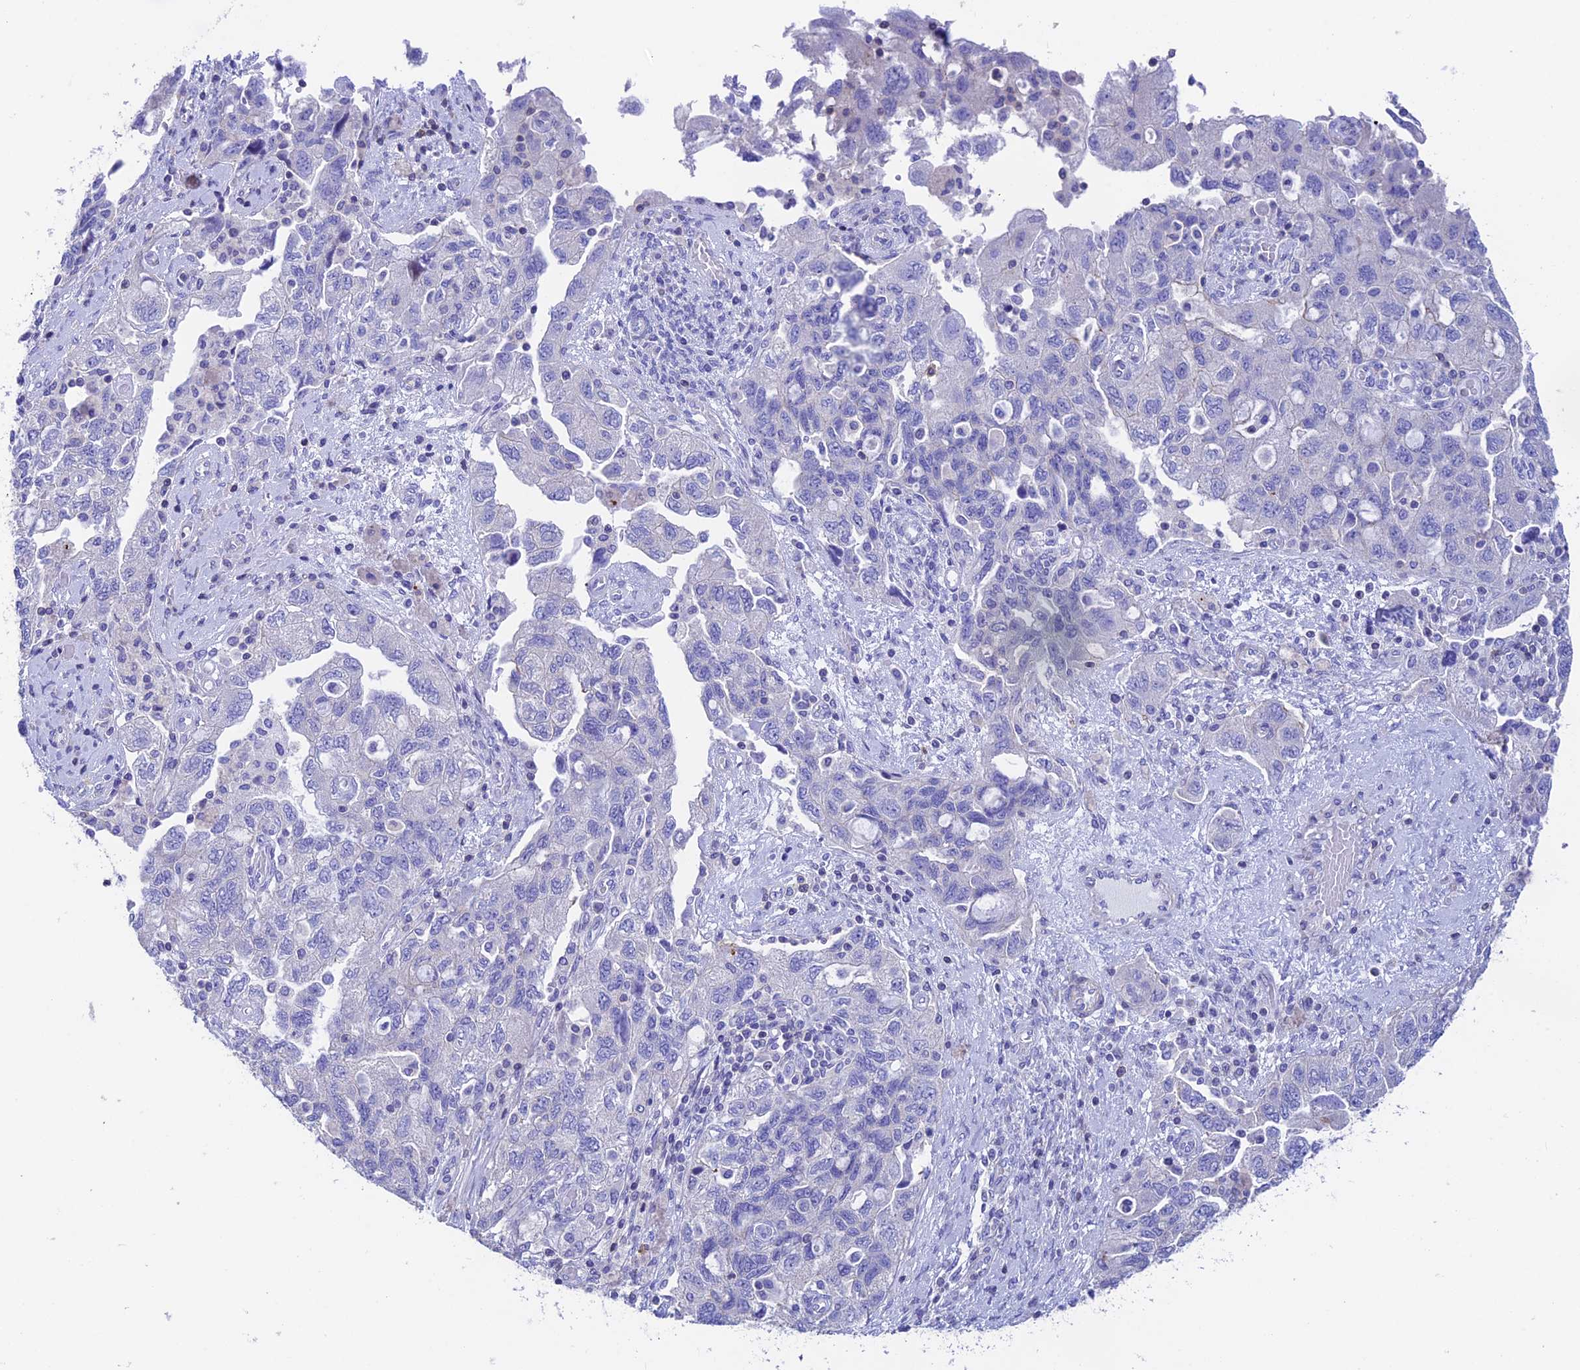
{"staining": {"intensity": "negative", "quantity": "none", "location": "none"}, "tissue": "ovarian cancer", "cell_type": "Tumor cells", "image_type": "cancer", "snomed": [{"axis": "morphology", "description": "Carcinoma, NOS"}, {"axis": "morphology", "description": "Cystadenocarcinoma, serous, NOS"}, {"axis": "topography", "description": "Ovary"}], "caption": "Tumor cells are negative for protein expression in human ovarian cancer (carcinoma).", "gene": "PRIM1", "patient": {"sex": "female", "age": 69}}